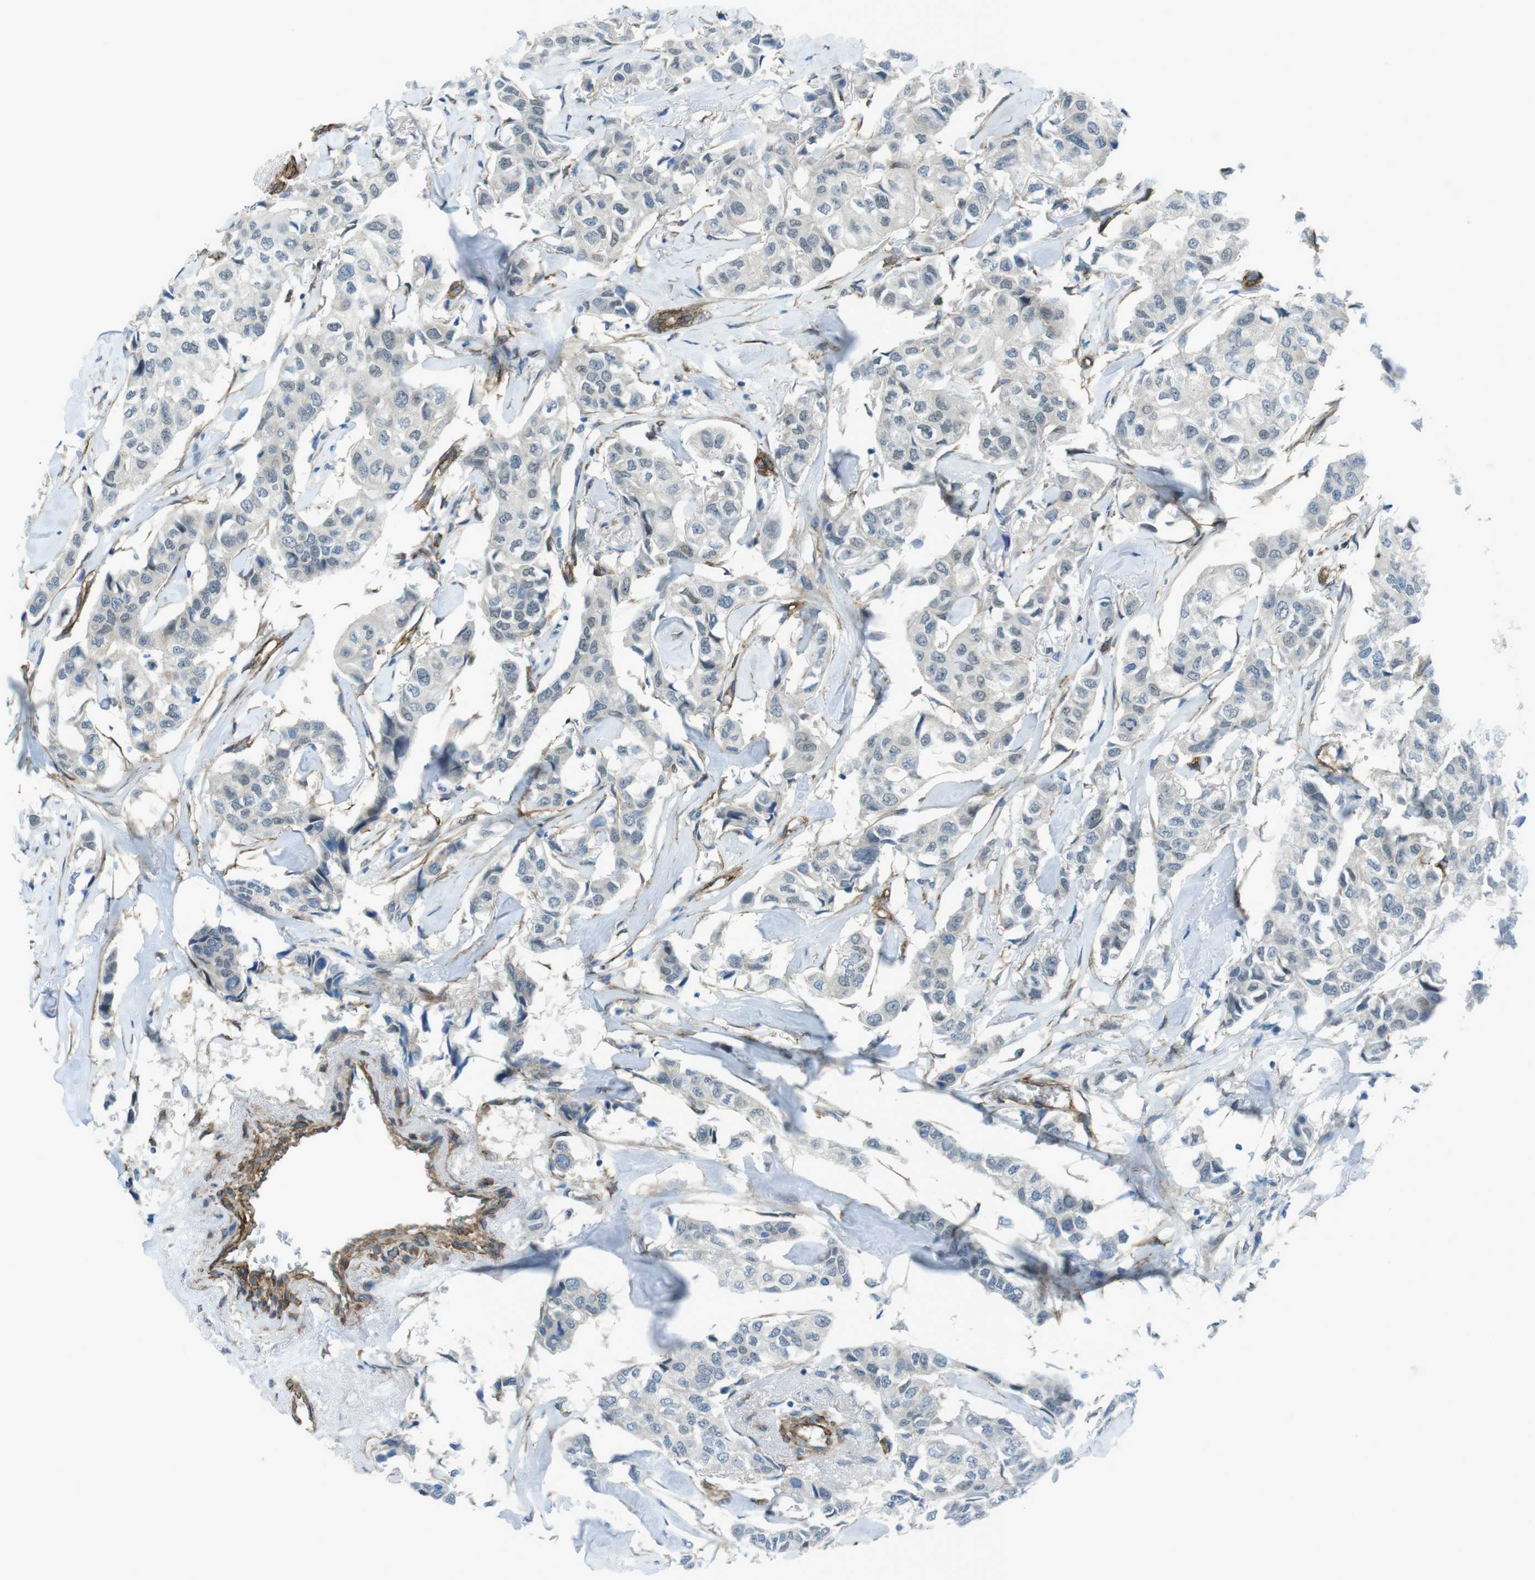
{"staining": {"intensity": "negative", "quantity": "none", "location": "none"}, "tissue": "breast cancer", "cell_type": "Tumor cells", "image_type": "cancer", "snomed": [{"axis": "morphology", "description": "Duct carcinoma"}, {"axis": "topography", "description": "Breast"}], "caption": "Immunohistochemical staining of infiltrating ductal carcinoma (breast) shows no significant positivity in tumor cells. The staining was performed using DAB (3,3'-diaminobenzidine) to visualize the protein expression in brown, while the nuclei were stained in blue with hematoxylin (Magnification: 20x).", "gene": "ZDHHC20", "patient": {"sex": "female", "age": 80}}